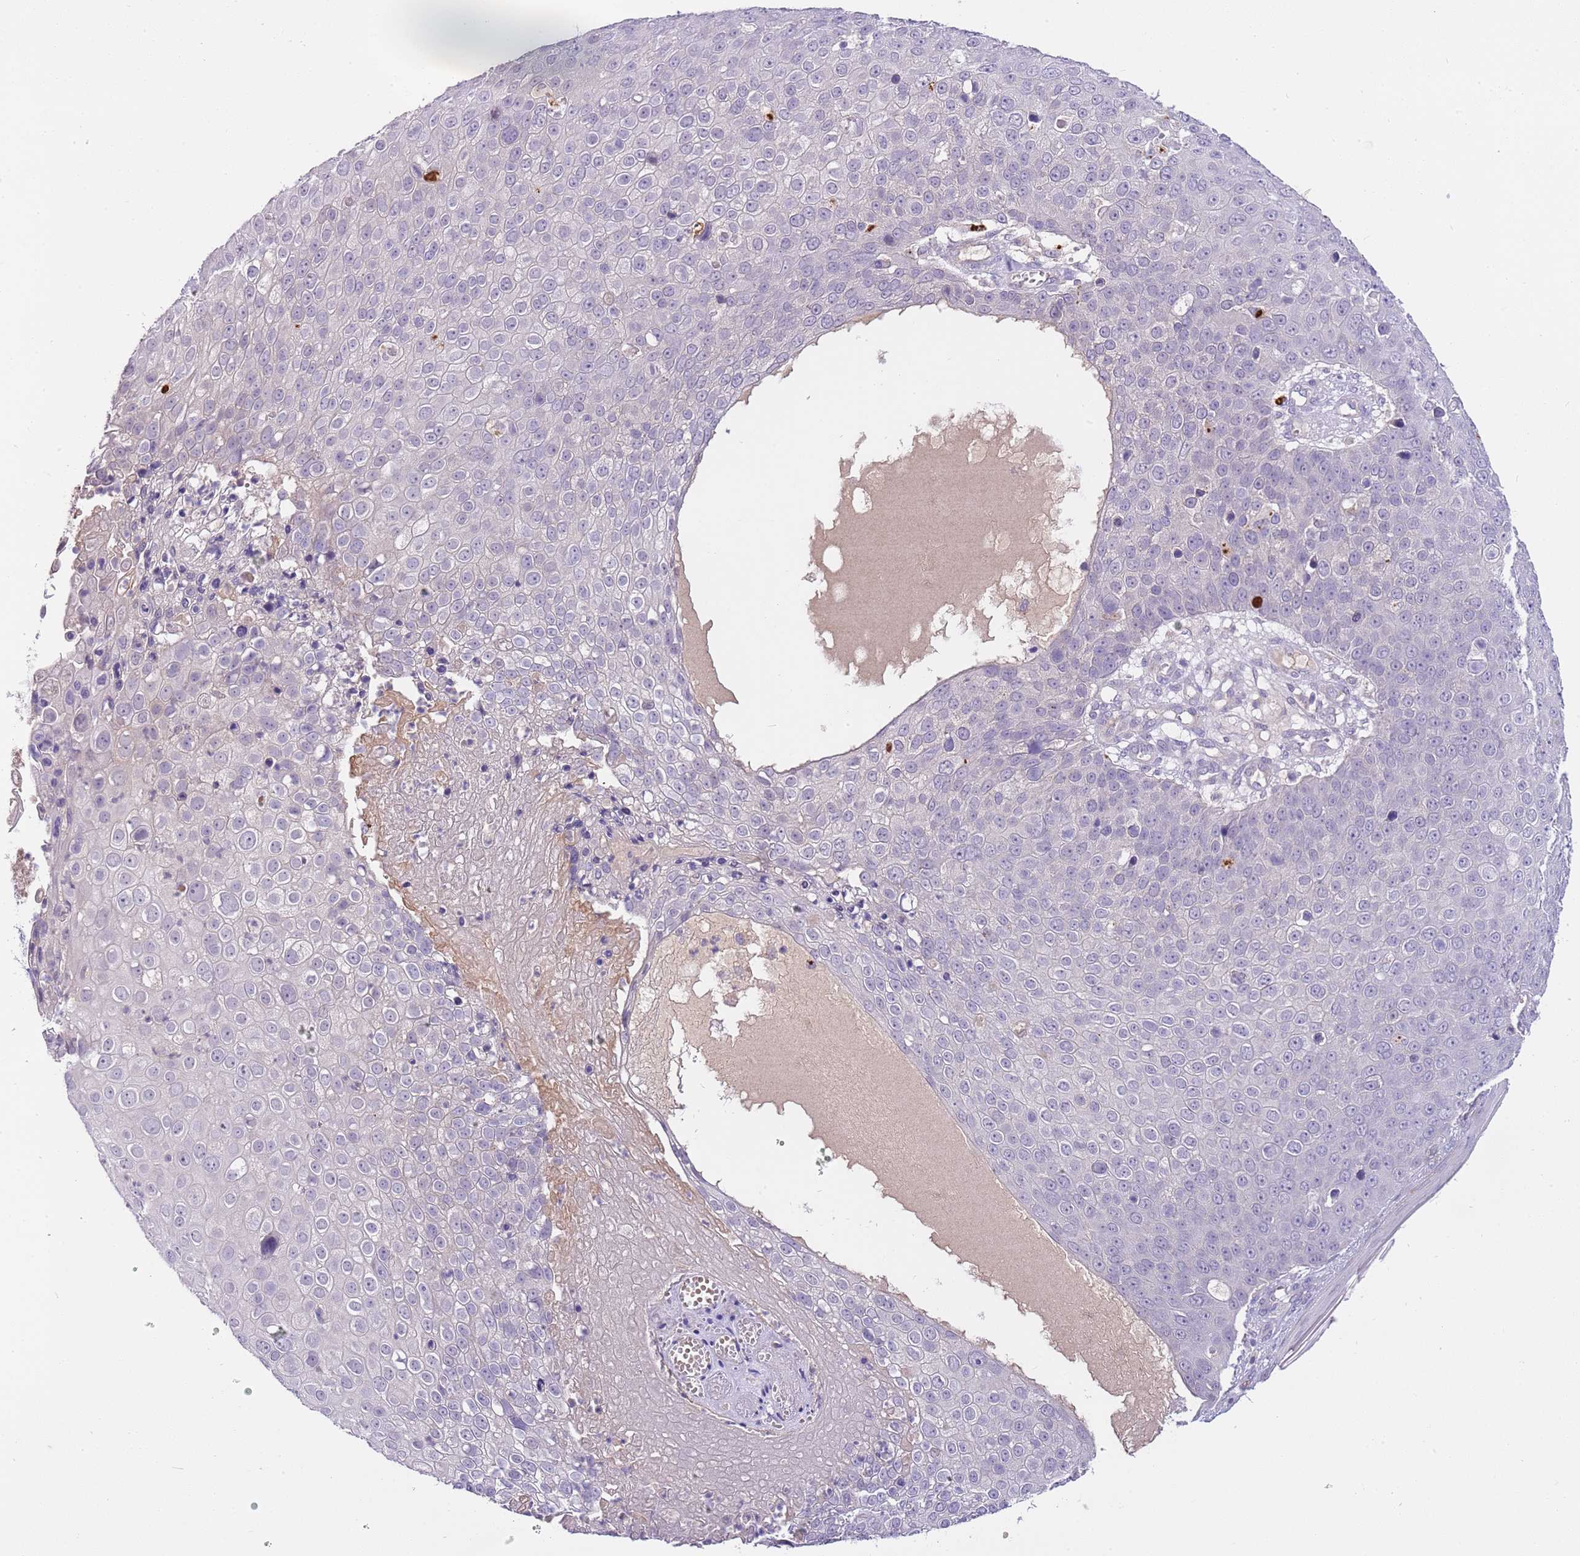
{"staining": {"intensity": "negative", "quantity": "none", "location": "none"}, "tissue": "skin cancer", "cell_type": "Tumor cells", "image_type": "cancer", "snomed": [{"axis": "morphology", "description": "Squamous cell carcinoma, NOS"}, {"axis": "topography", "description": "Skin"}], "caption": "The photomicrograph shows no significant staining in tumor cells of skin squamous cell carcinoma.", "gene": "CFAP73", "patient": {"sex": "male", "age": 71}}